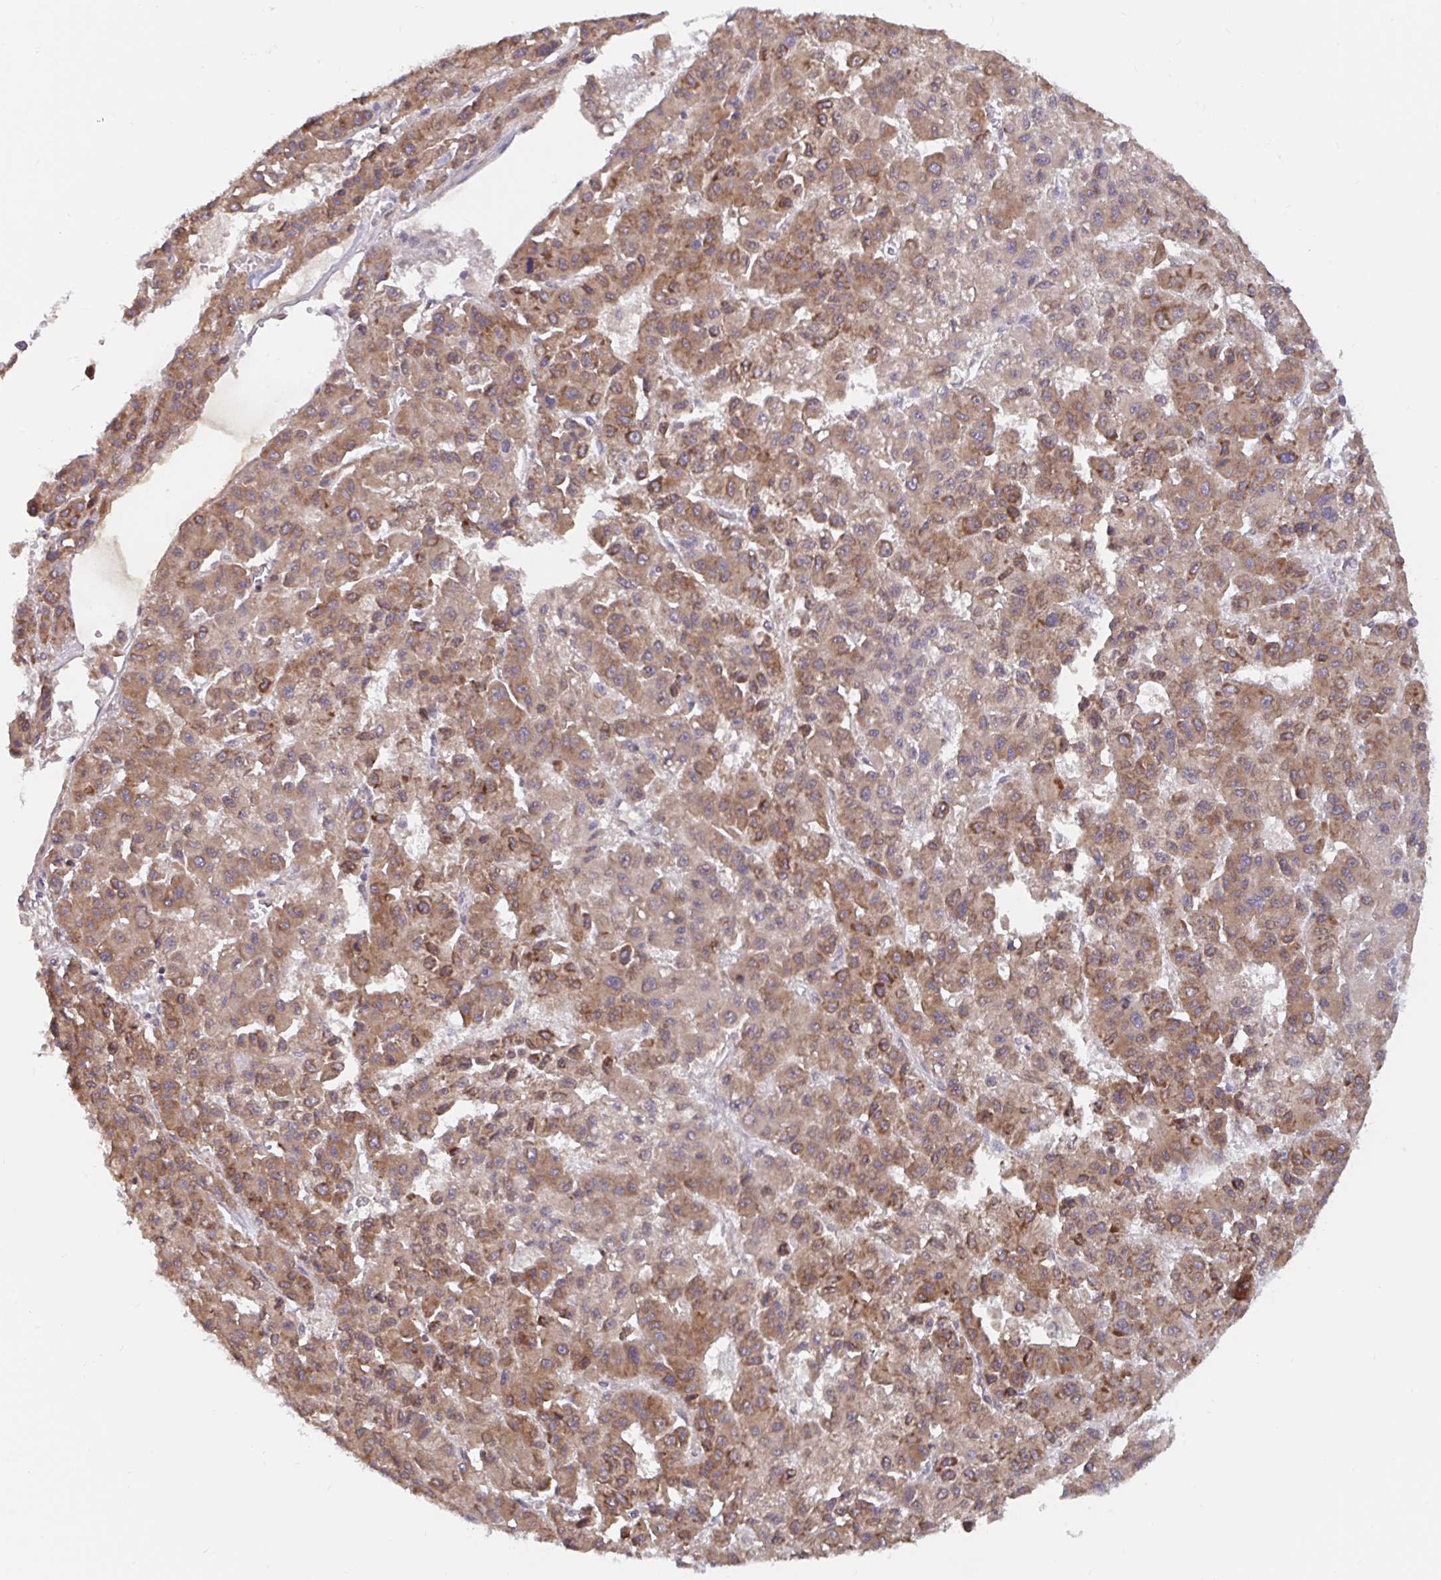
{"staining": {"intensity": "weak", "quantity": ">75%", "location": "cytoplasmic/membranous"}, "tissue": "liver cancer", "cell_type": "Tumor cells", "image_type": "cancer", "snomed": [{"axis": "morphology", "description": "Carcinoma, Hepatocellular, NOS"}, {"axis": "topography", "description": "Liver"}], "caption": "Immunohistochemistry (DAB (3,3'-diaminobenzidine)) staining of human liver cancer displays weak cytoplasmic/membranous protein staining in about >75% of tumor cells.", "gene": "LARP1", "patient": {"sex": "male", "age": 70}}